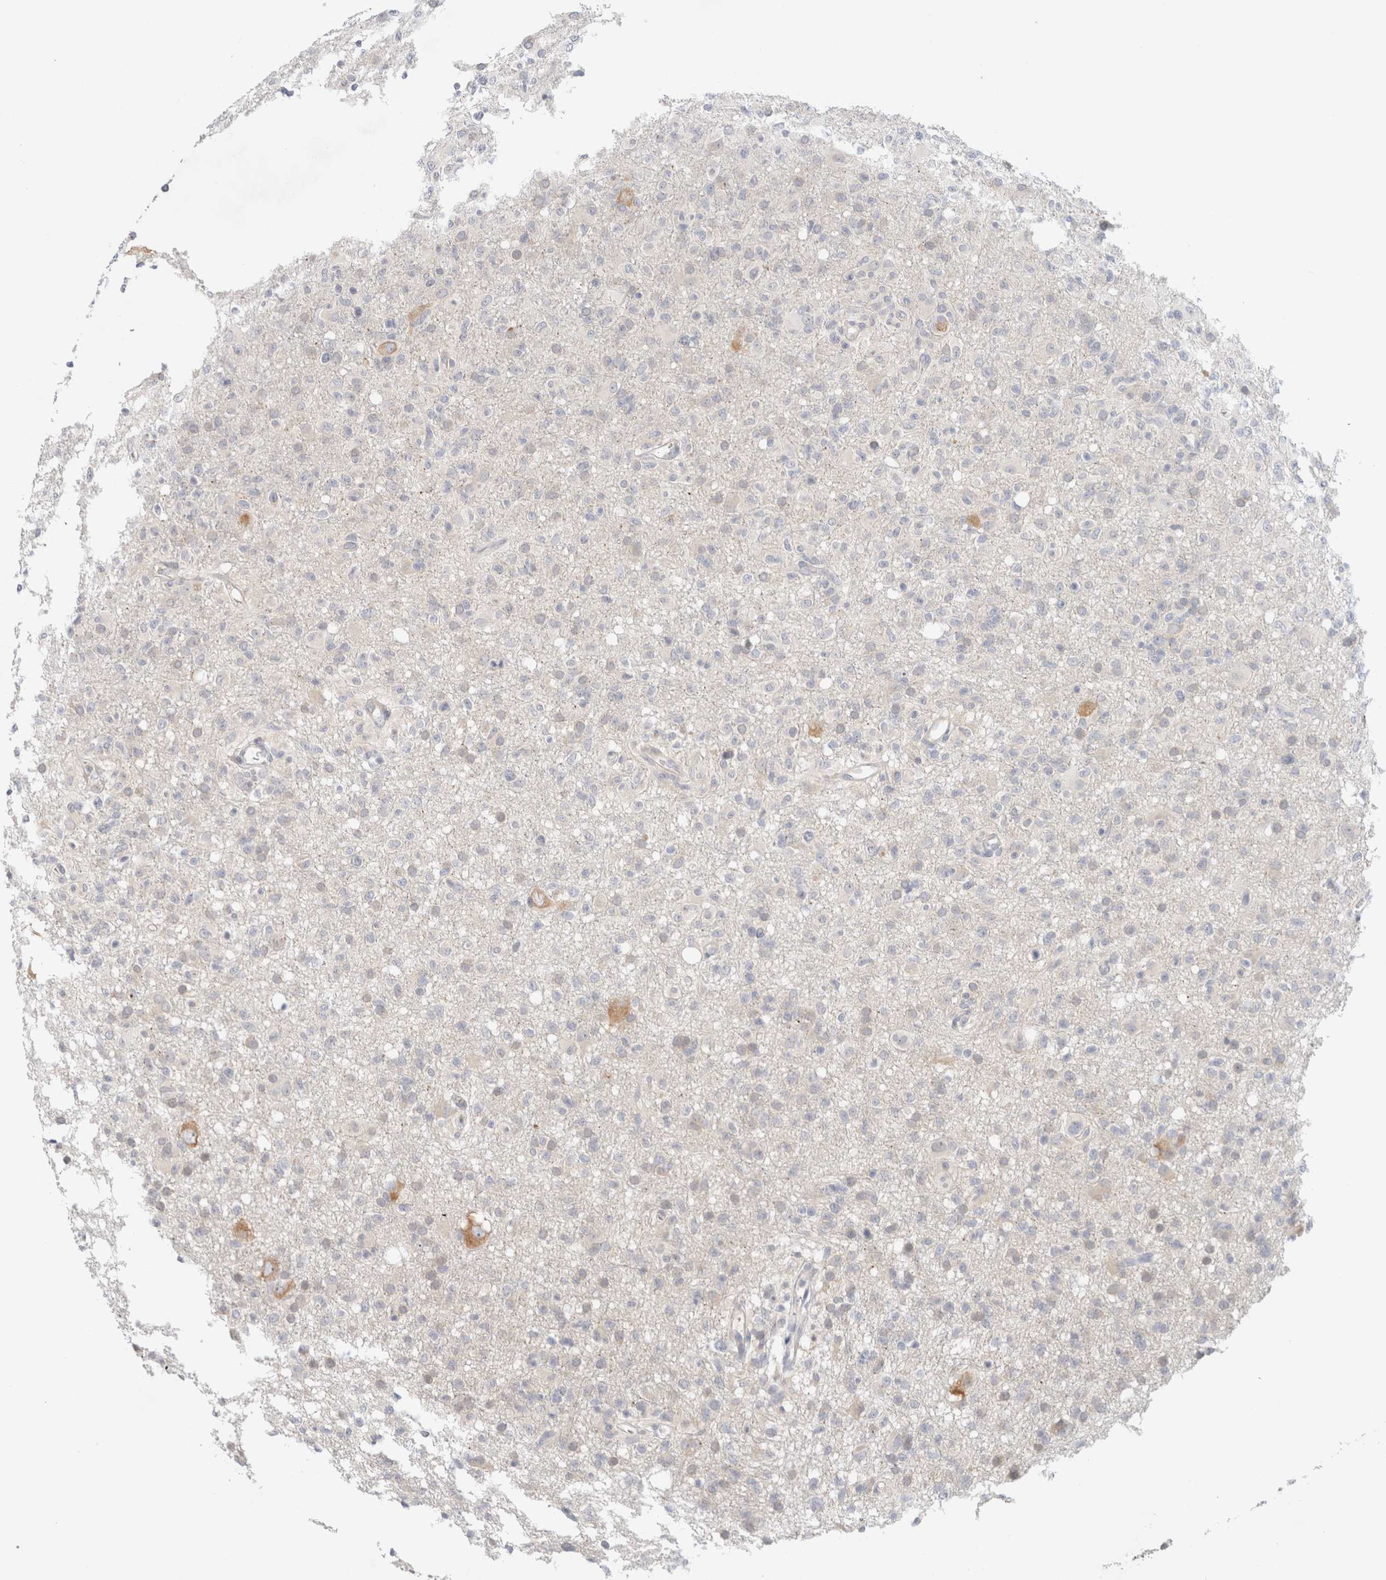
{"staining": {"intensity": "negative", "quantity": "none", "location": "none"}, "tissue": "glioma", "cell_type": "Tumor cells", "image_type": "cancer", "snomed": [{"axis": "morphology", "description": "Glioma, malignant, High grade"}, {"axis": "topography", "description": "Brain"}], "caption": "Malignant high-grade glioma was stained to show a protein in brown. There is no significant expression in tumor cells.", "gene": "SPRTN", "patient": {"sex": "female", "age": 57}}